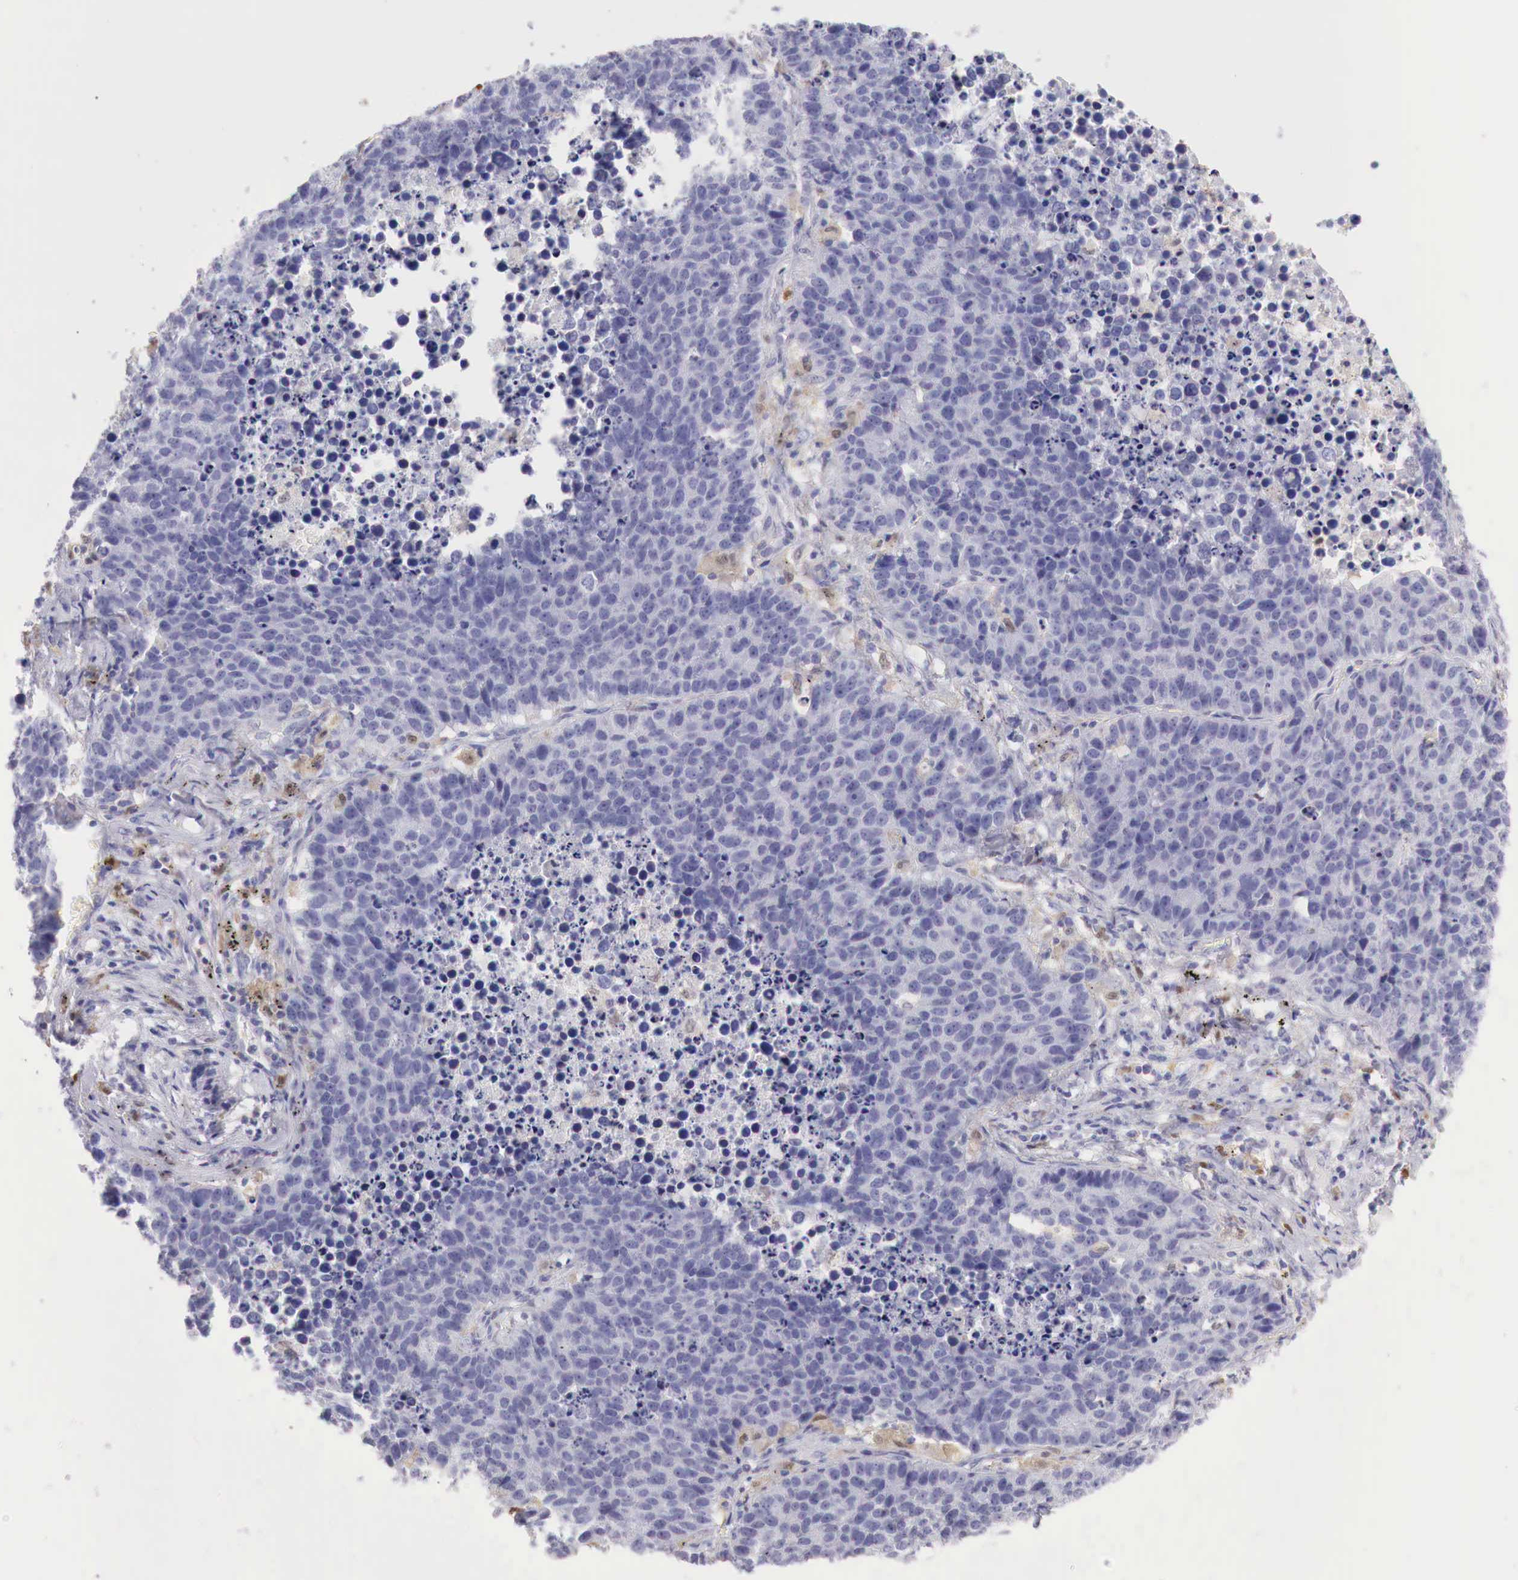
{"staining": {"intensity": "negative", "quantity": "none", "location": "none"}, "tissue": "lung cancer", "cell_type": "Tumor cells", "image_type": "cancer", "snomed": [{"axis": "morphology", "description": "Carcinoid, malignant, NOS"}, {"axis": "topography", "description": "Lung"}], "caption": "Tumor cells show no significant protein staining in lung cancer (carcinoid (malignant)). The staining was performed using DAB (3,3'-diaminobenzidine) to visualize the protein expression in brown, while the nuclei were stained in blue with hematoxylin (Magnification: 20x).", "gene": "RENBP", "patient": {"sex": "male", "age": 60}}